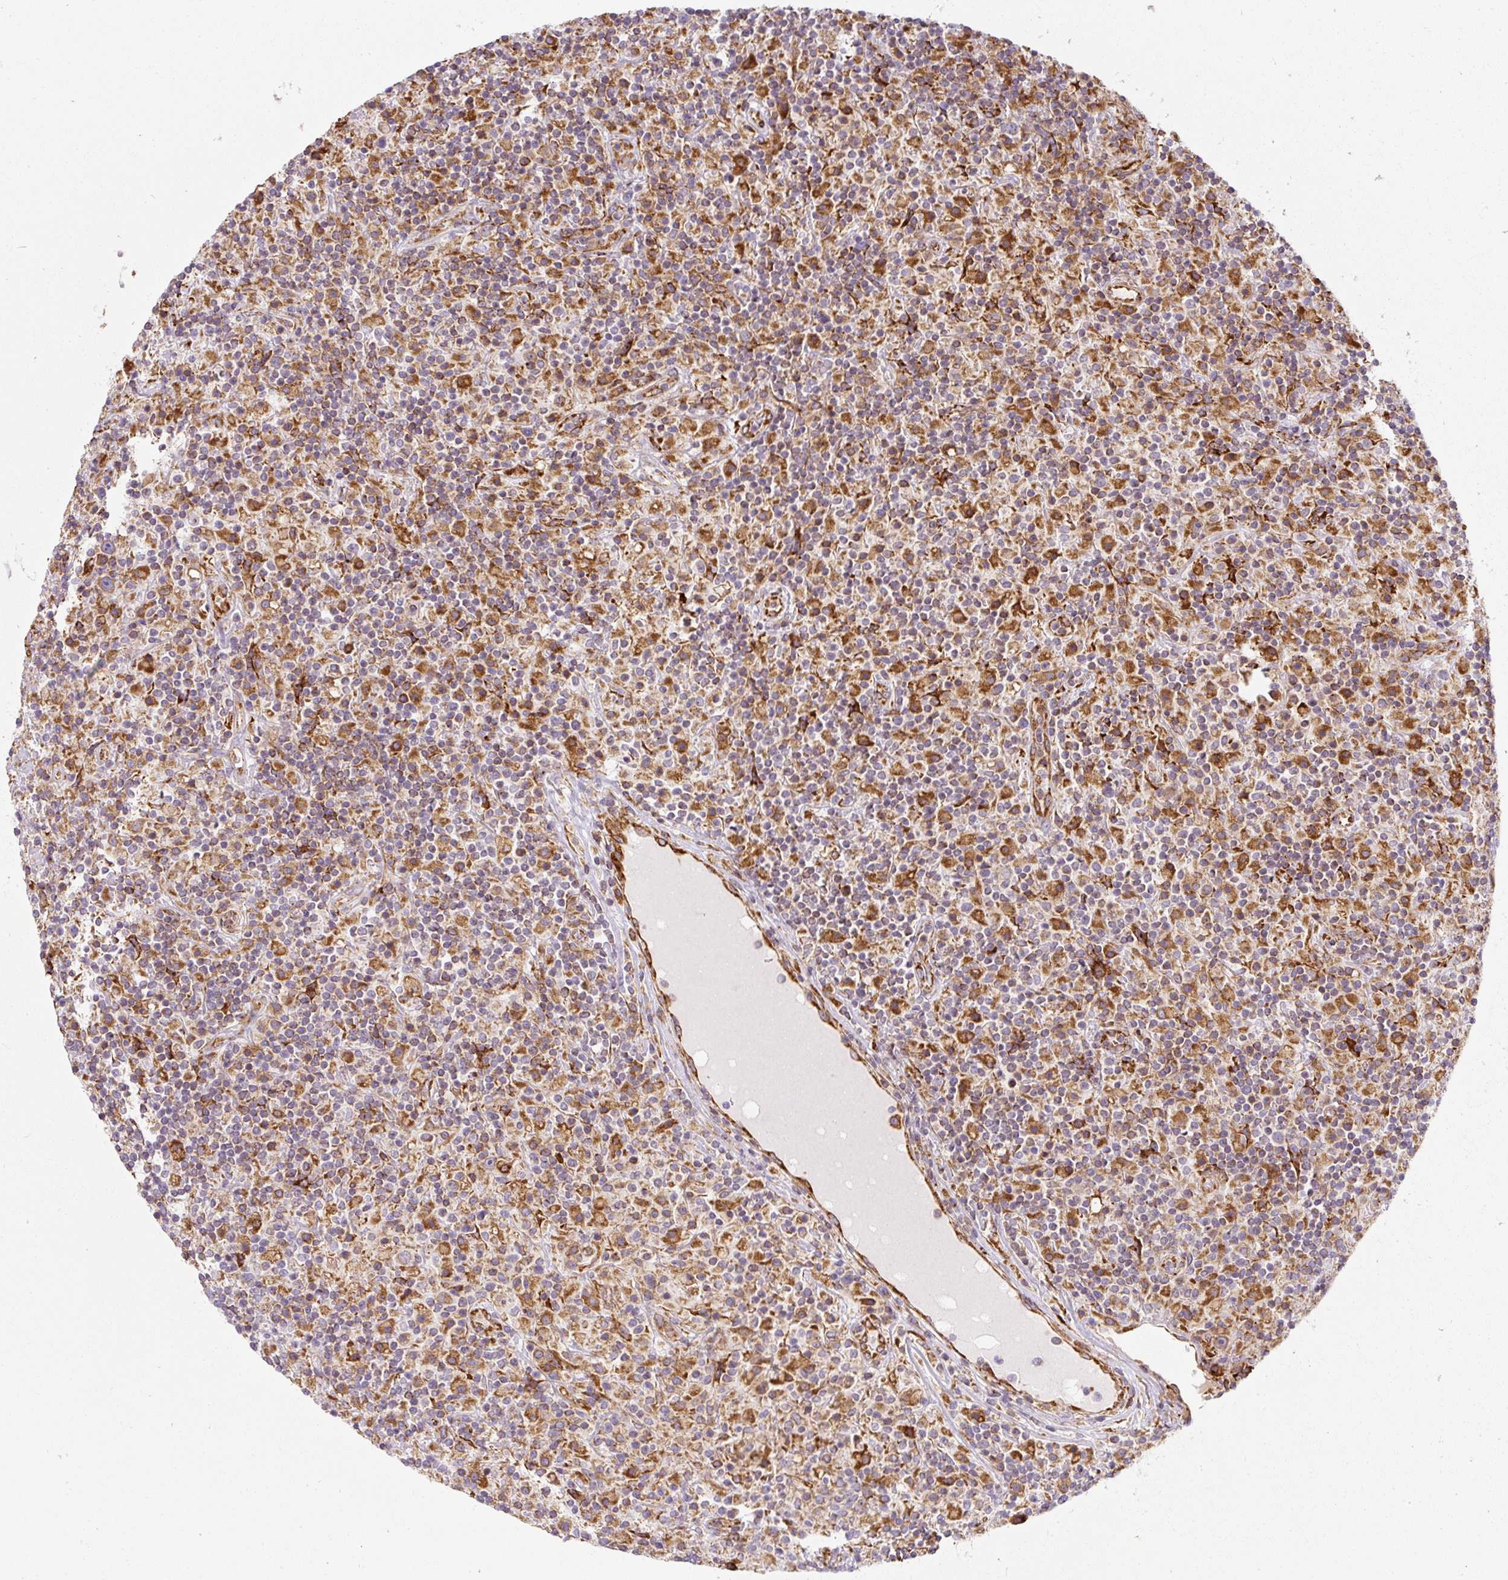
{"staining": {"intensity": "moderate", "quantity": ">75%", "location": "cytoplasmic/membranous"}, "tissue": "lymphoma", "cell_type": "Tumor cells", "image_type": "cancer", "snomed": [{"axis": "morphology", "description": "Hodgkin's disease, NOS"}, {"axis": "topography", "description": "Lymph node"}], "caption": "Tumor cells exhibit medium levels of moderate cytoplasmic/membranous expression in approximately >75% of cells in human Hodgkin's disease. Using DAB (brown) and hematoxylin (blue) stains, captured at high magnification using brightfield microscopy.", "gene": "ERAP2", "patient": {"sex": "male", "age": 70}}